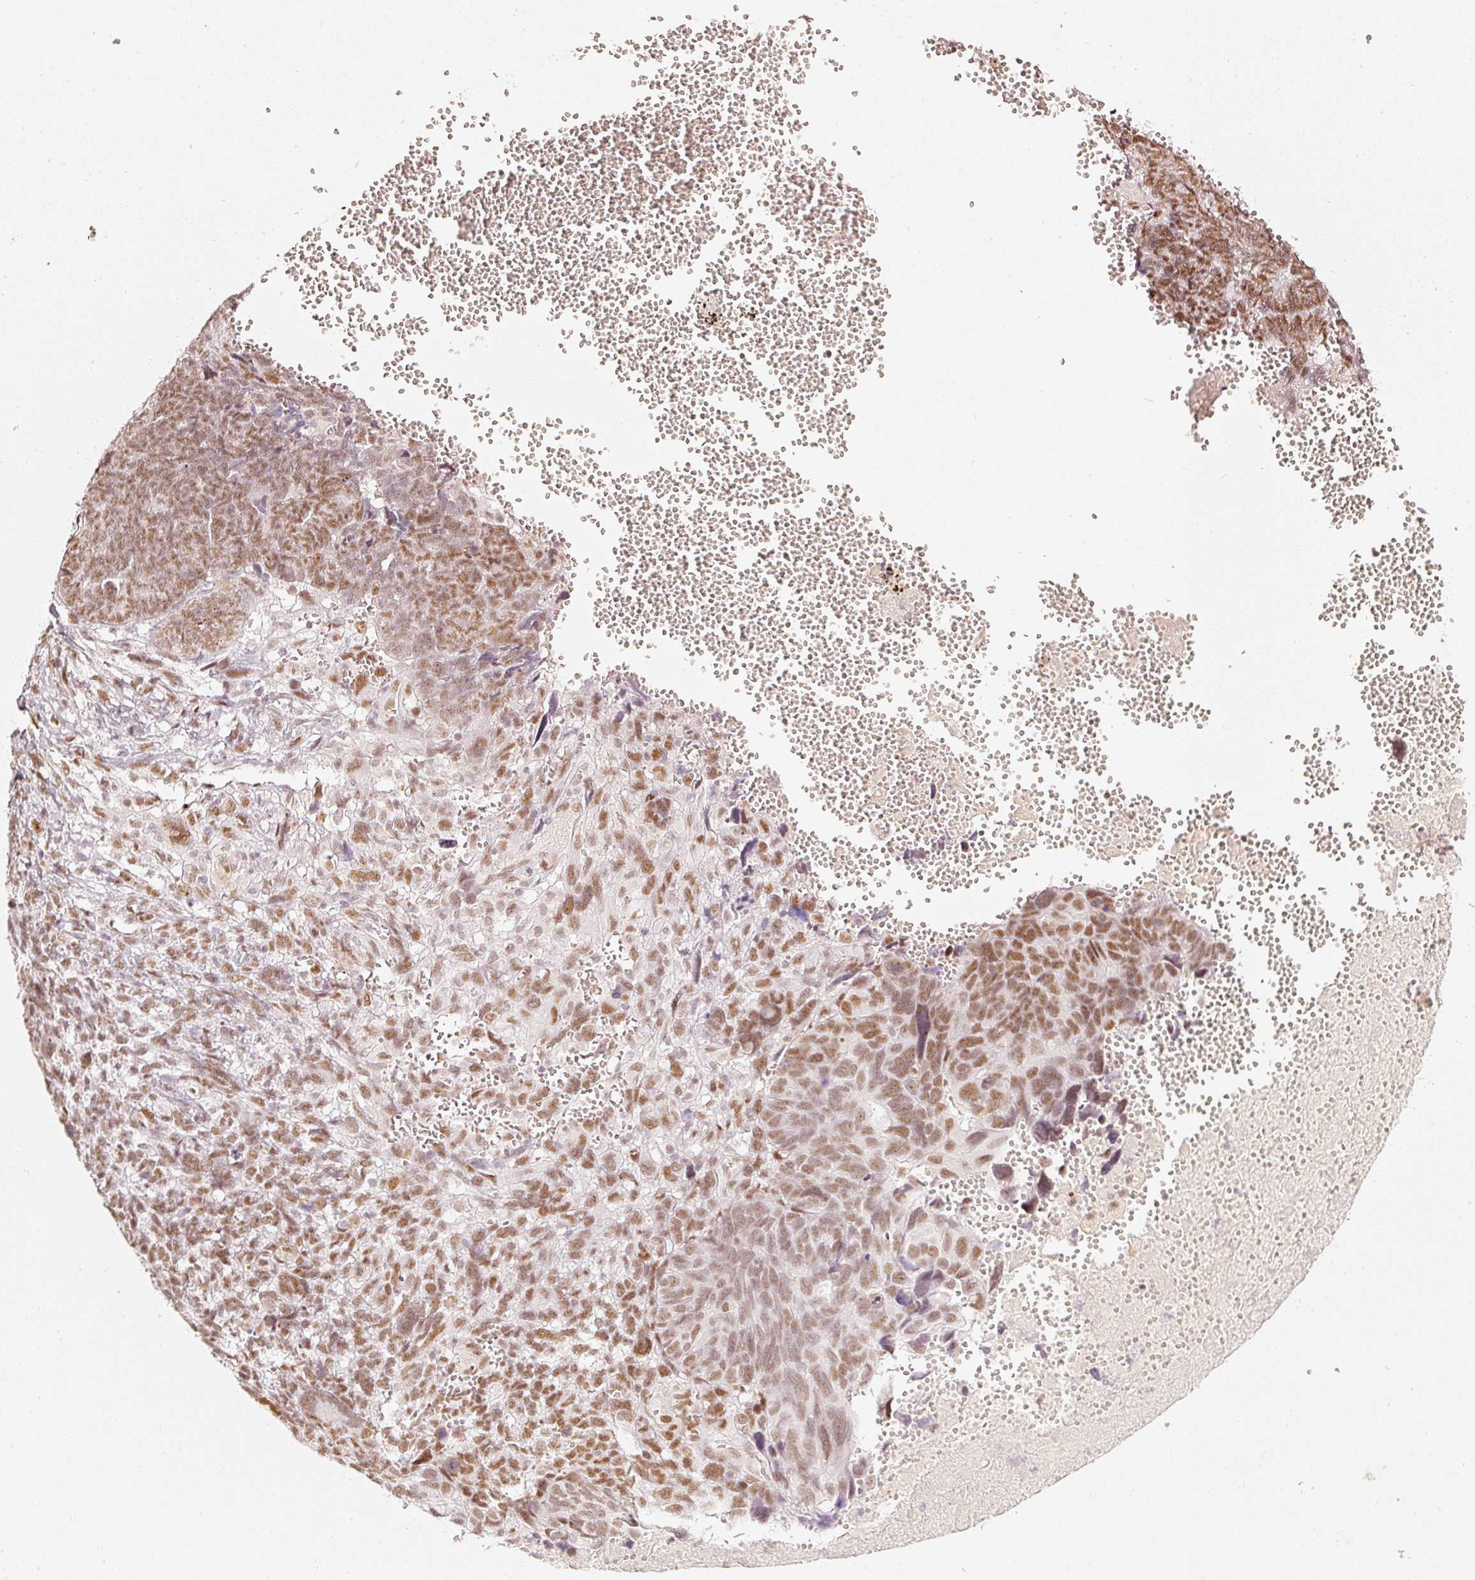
{"staining": {"intensity": "moderate", "quantity": ">75%", "location": "nuclear"}, "tissue": "ovarian cancer", "cell_type": "Tumor cells", "image_type": "cancer", "snomed": [{"axis": "morphology", "description": "Cystadenocarcinoma, serous, NOS"}, {"axis": "topography", "description": "Ovary"}], "caption": "Ovarian cancer stained with a protein marker shows moderate staining in tumor cells.", "gene": "PPP1R10", "patient": {"sex": "female", "age": 79}}